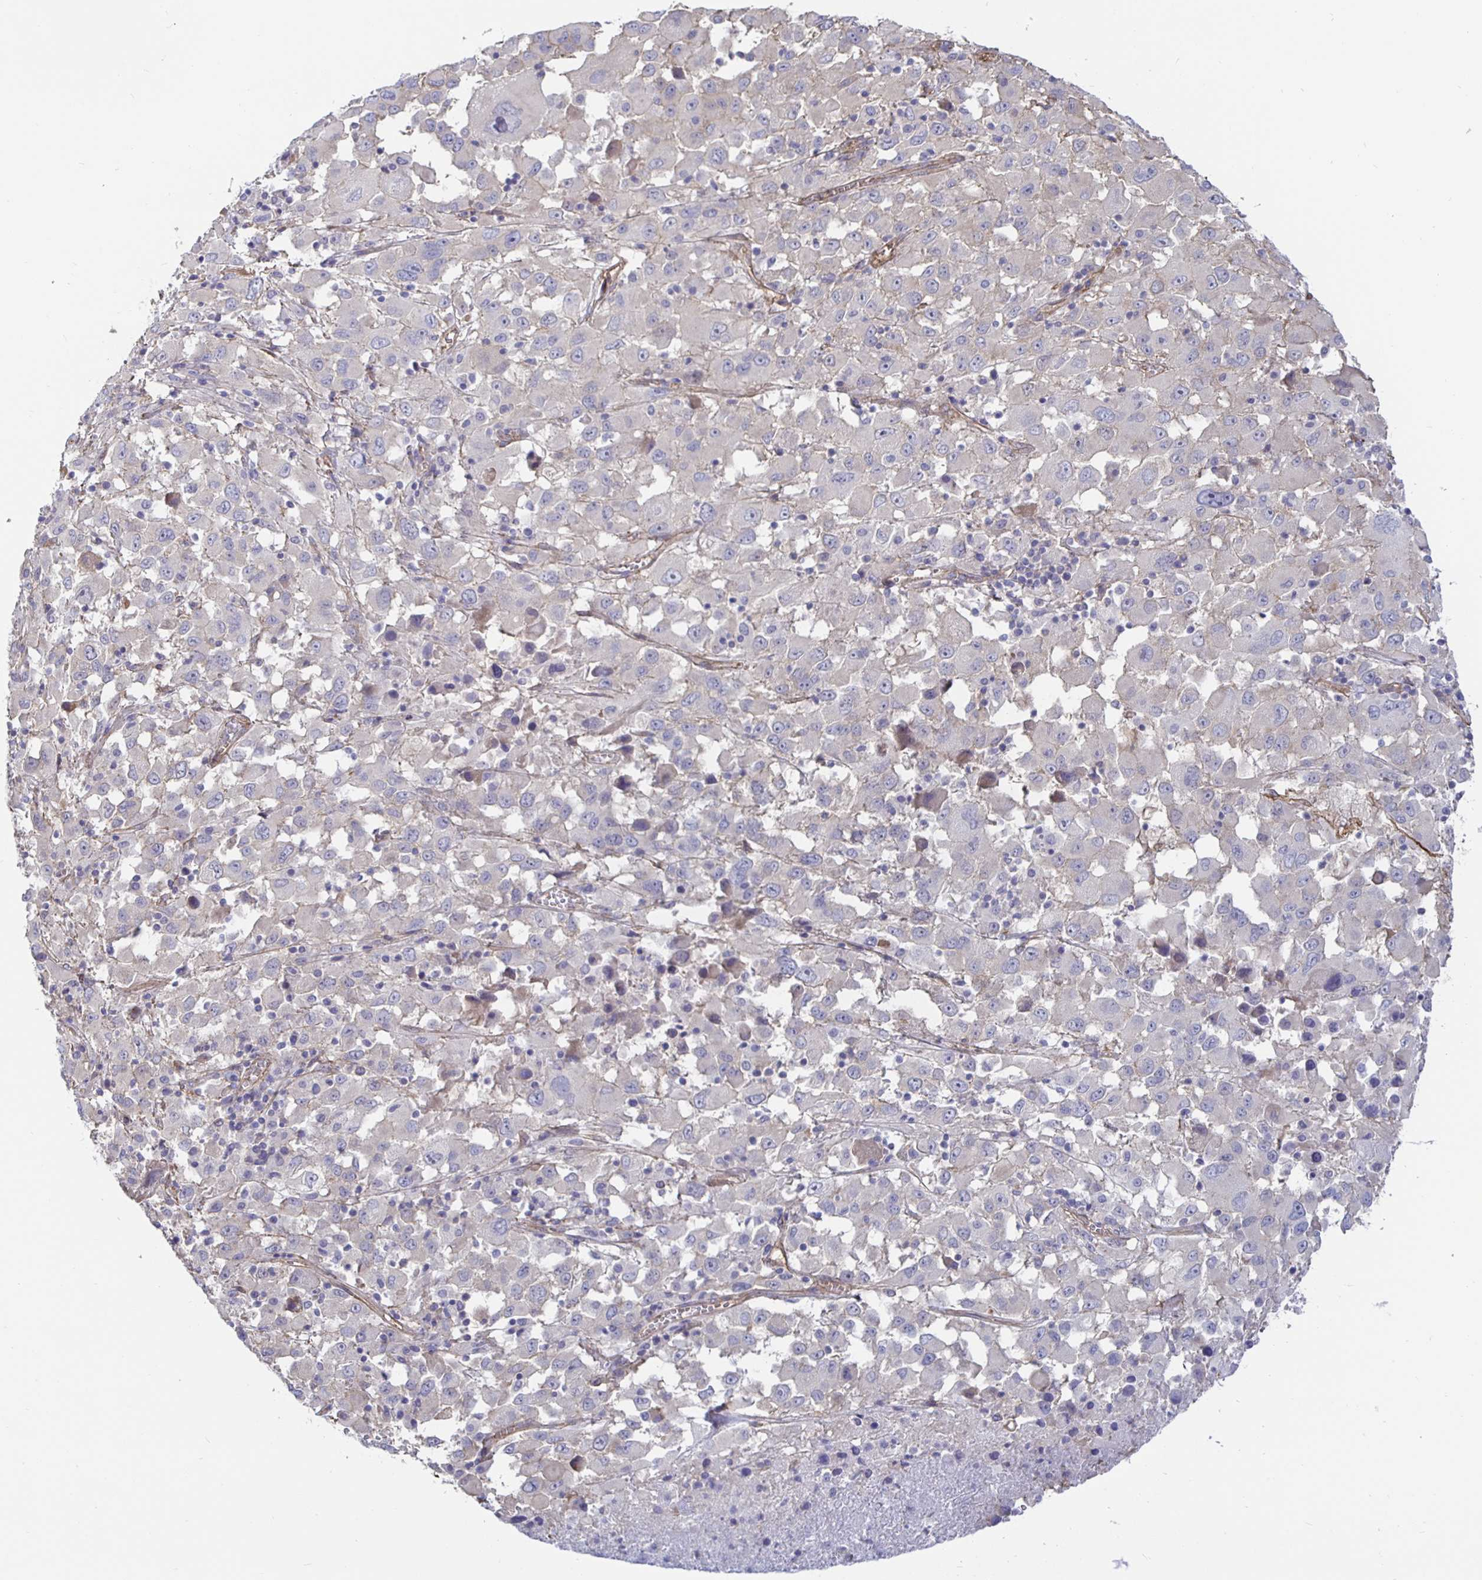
{"staining": {"intensity": "negative", "quantity": "none", "location": "none"}, "tissue": "melanoma", "cell_type": "Tumor cells", "image_type": "cancer", "snomed": [{"axis": "morphology", "description": "Malignant melanoma, Metastatic site"}, {"axis": "topography", "description": "Soft tissue"}], "caption": "Tumor cells are negative for brown protein staining in melanoma.", "gene": "ARHGEF39", "patient": {"sex": "male", "age": 50}}